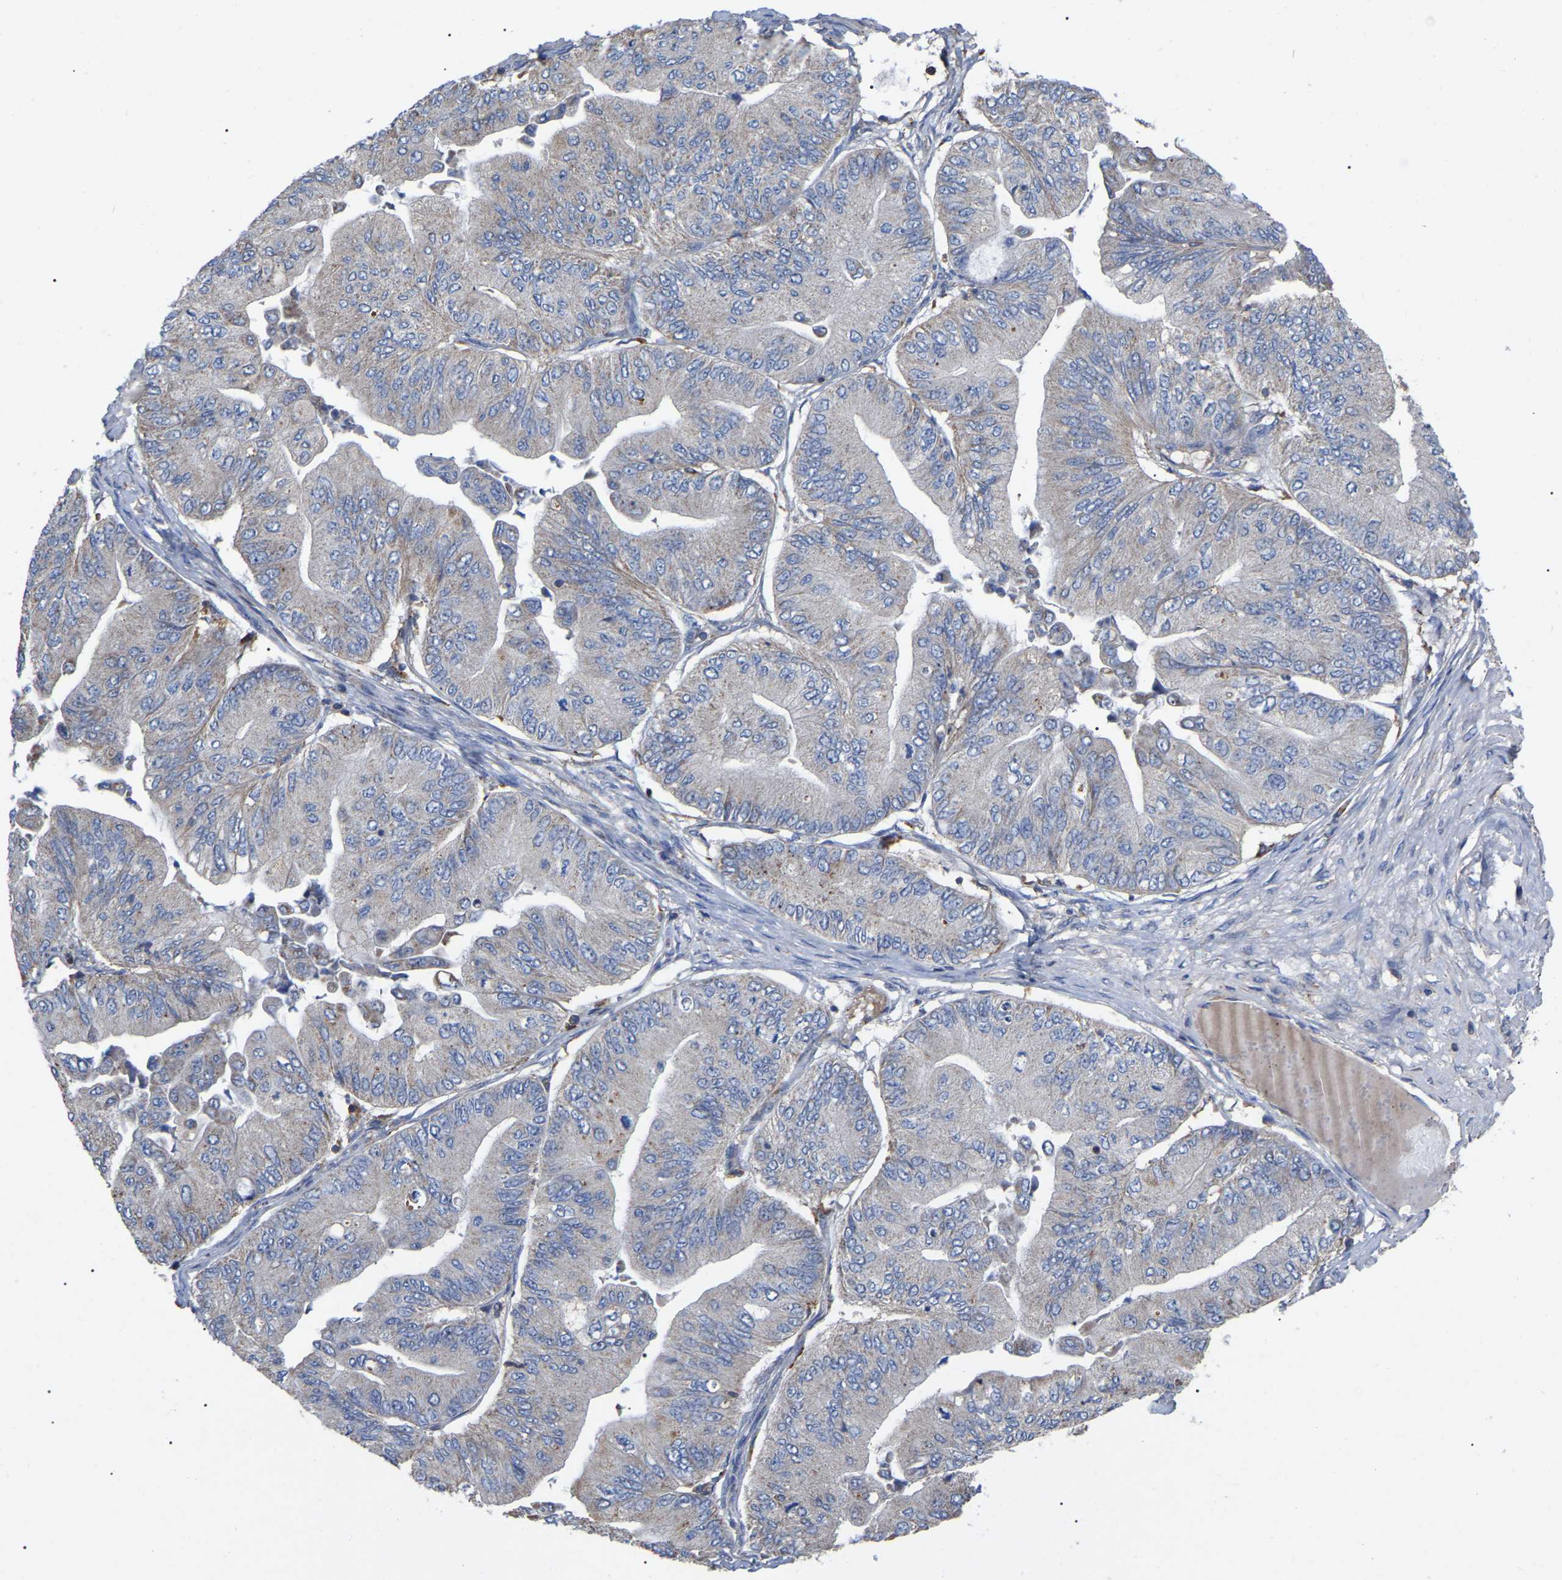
{"staining": {"intensity": "negative", "quantity": "none", "location": "none"}, "tissue": "ovarian cancer", "cell_type": "Tumor cells", "image_type": "cancer", "snomed": [{"axis": "morphology", "description": "Cystadenocarcinoma, mucinous, NOS"}, {"axis": "topography", "description": "Ovary"}], "caption": "This is an immunohistochemistry image of human mucinous cystadenocarcinoma (ovarian). There is no positivity in tumor cells.", "gene": "FAM171A2", "patient": {"sex": "female", "age": 61}}